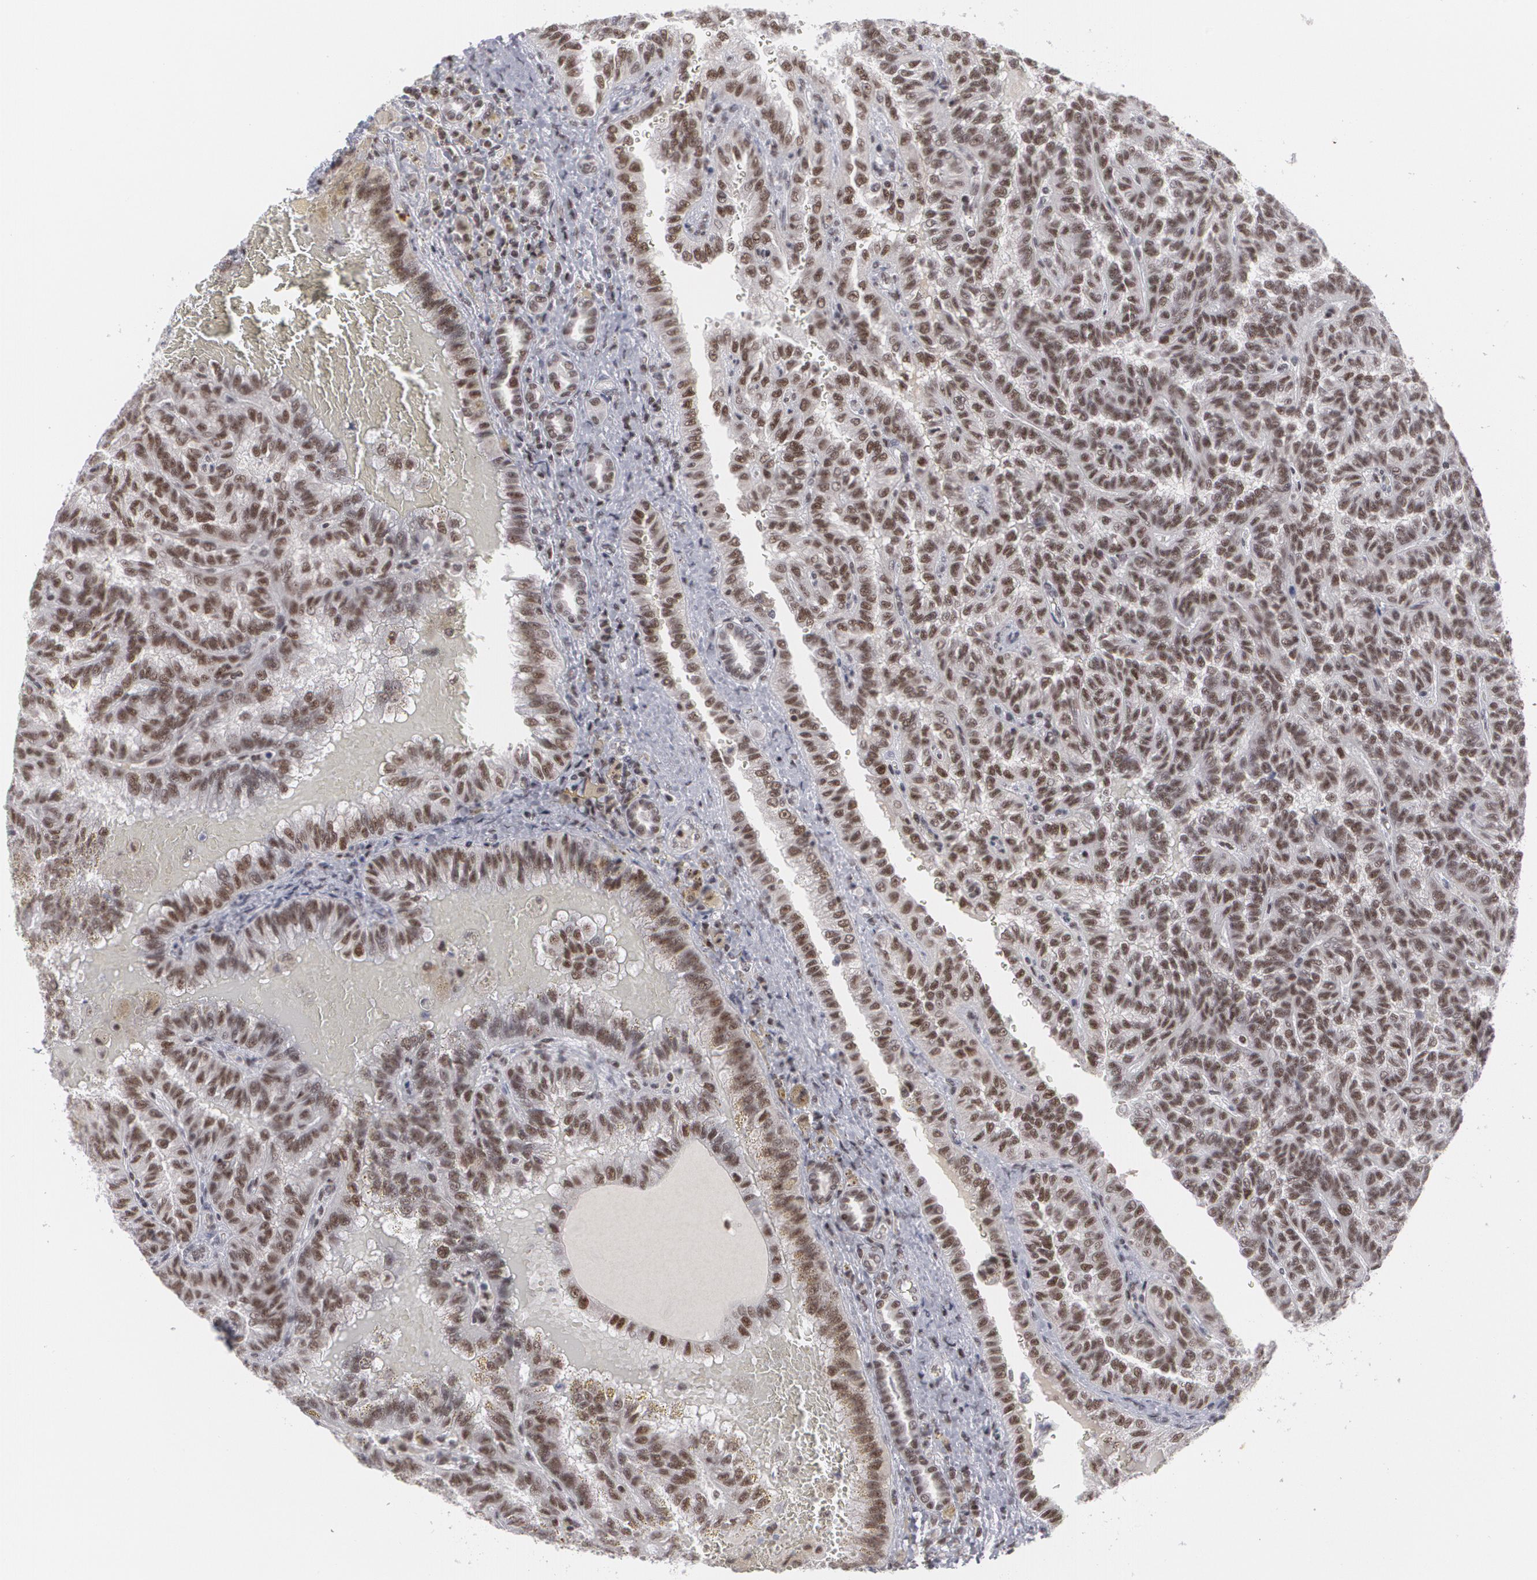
{"staining": {"intensity": "moderate", "quantity": ">75%", "location": "nuclear"}, "tissue": "renal cancer", "cell_type": "Tumor cells", "image_type": "cancer", "snomed": [{"axis": "morphology", "description": "Inflammation, NOS"}, {"axis": "morphology", "description": "Adenocarcinoma, NOS"}, {"axis": "topography", "description": "Kidney"}], "caption": "Renal cancer (adenocarcinoma) stained for a protein (brown) exhibits moderate nuclear positive positivity in approximately >75% of tumor cells.", "gene": "MCL1", "patient": {"sex": "male", "age": 68}}